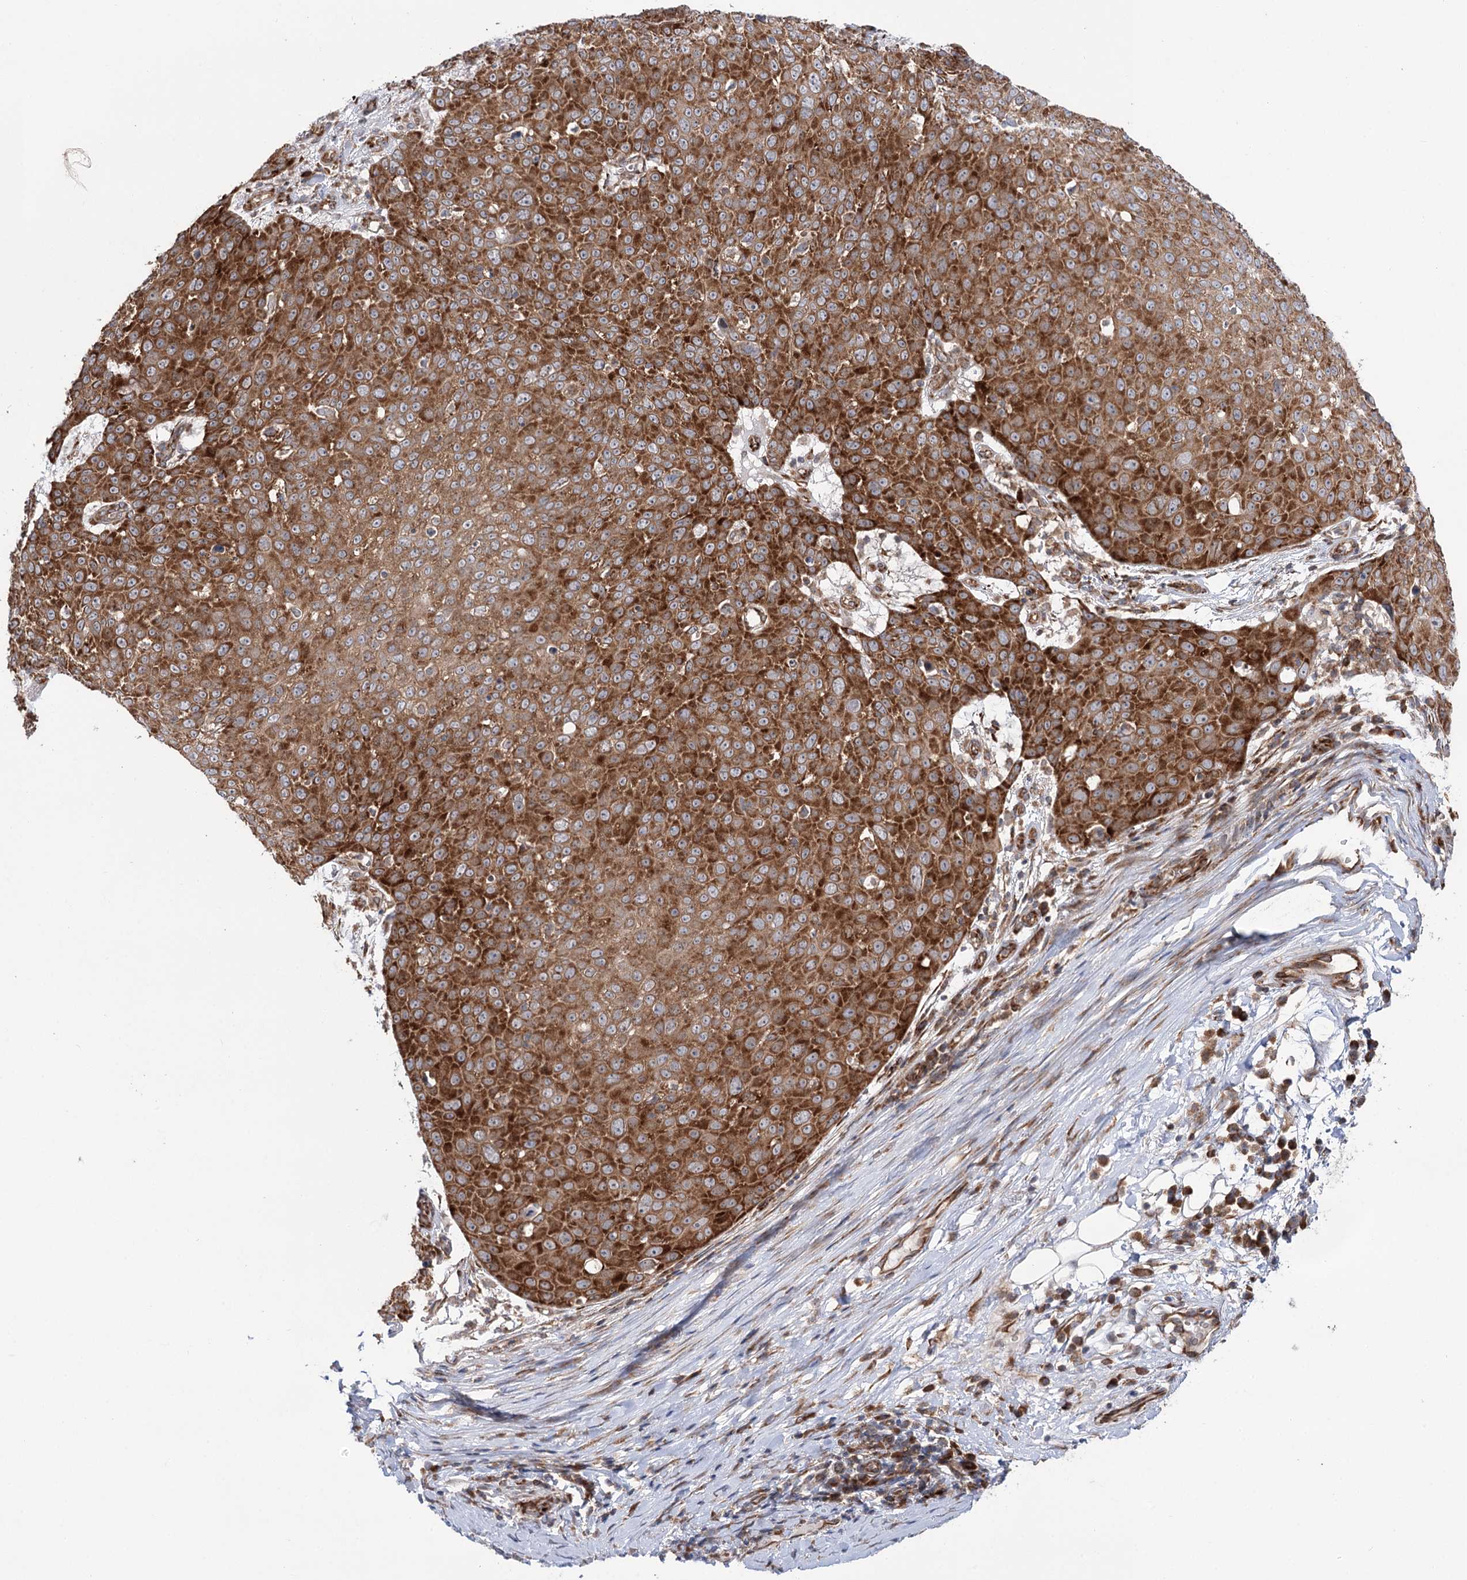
{"staining": {"intensity": "strong", "quantity": ">75%", "location": "cytoplasmic/membranous"}, "tissue": "skin cancer", "cell_type": "Tumor cells", "image_type": "cancer", "snomed": [{"axis": "morphology", "description": "Squamous cell carcinoma, NOS"}, {"axis": "topography", "description": "Skin"}], "caption": "Tumor cells demonstrate high levels of strong cytoplasmic/membranous staining in approximately >75% of cells in human skin cancer.", "gene": "VWA2", "patient": {"sex": "male", "age": 71}}